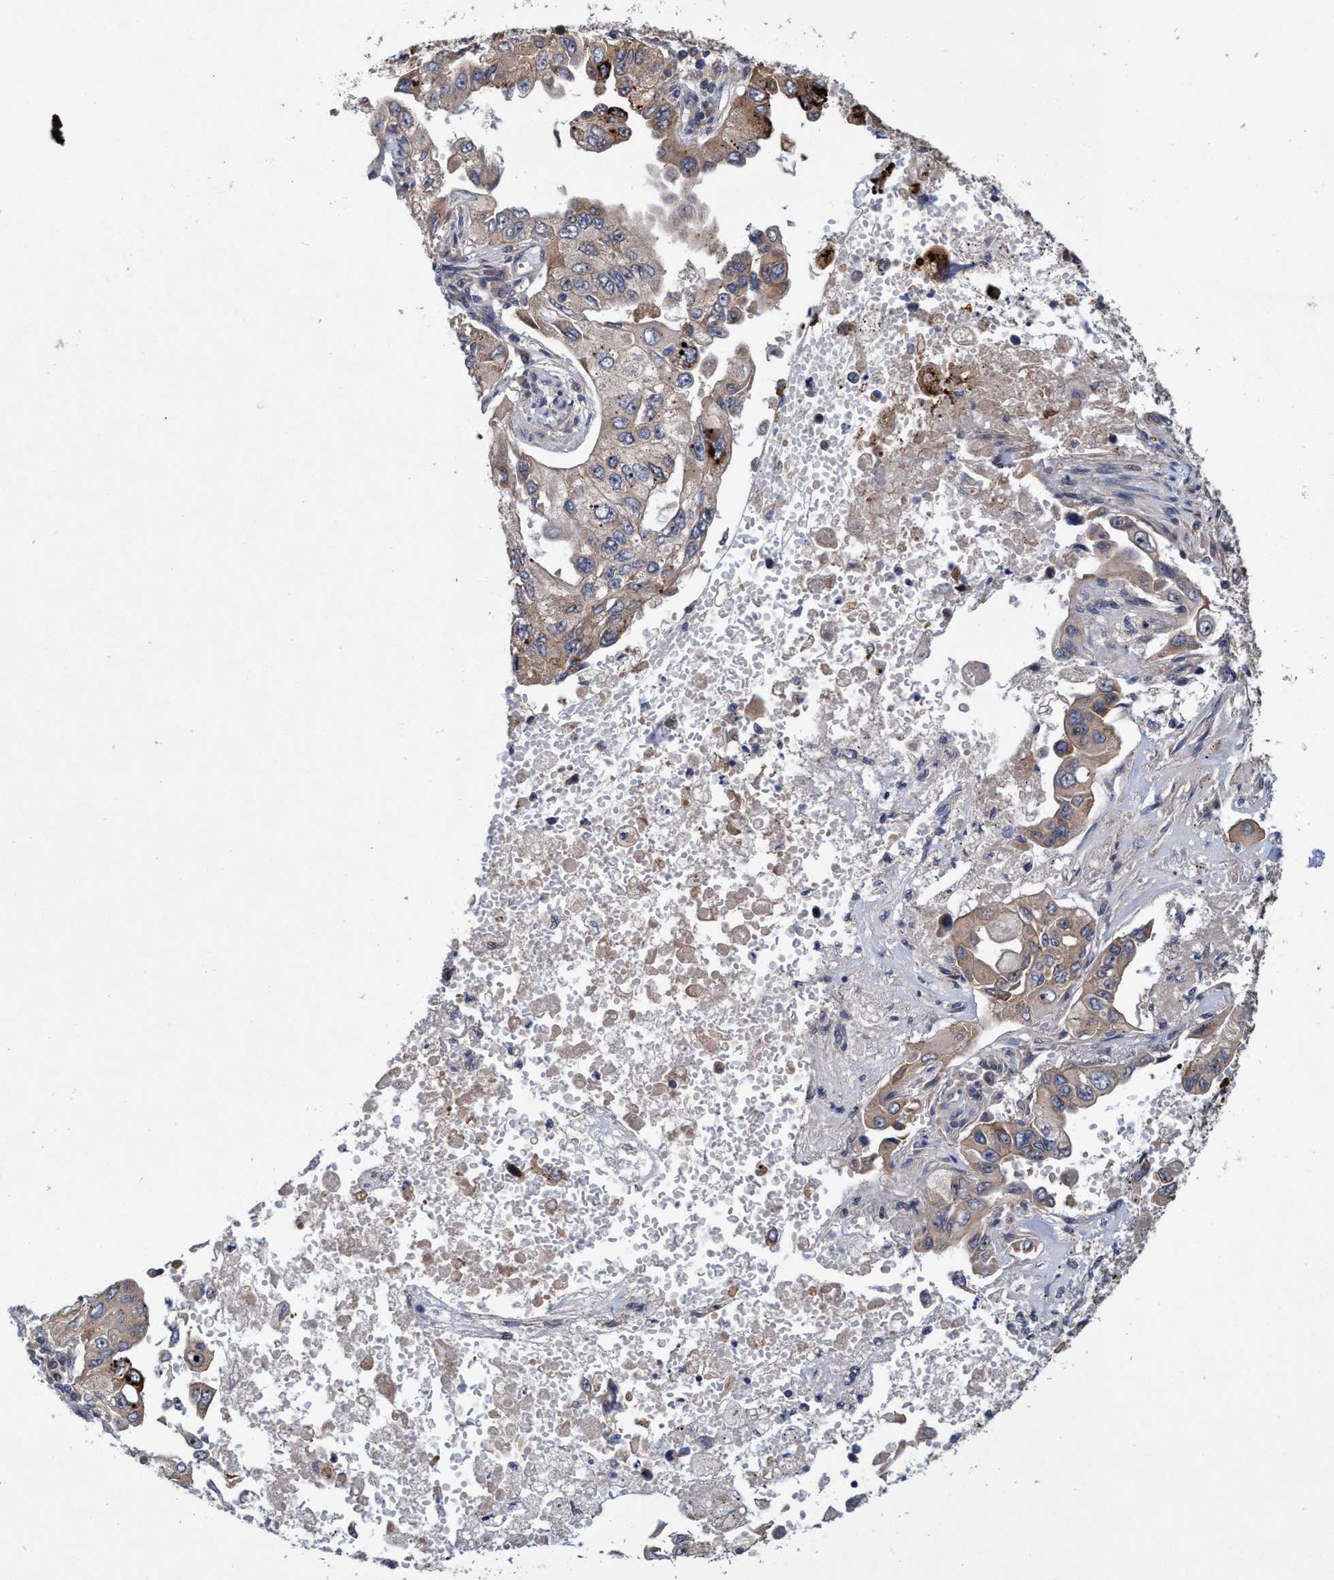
{"staining": {"intensity": "moderate", "quantity": ">75%", "location": "cytoplasmic/membranous"}, "tissue": "lung cancer", "cell_type": "Tumor cells", "image_type": "cancer", "snomed": [{"axis": "morphology", "description": "Adenocarcinoma, NOS"}, {"axis": "topography", "description": "Lung"}], "caption": "The image shows immunohistochemical staining of adenocarcinoma (lung). There is moderate cytoplasmic/membranous positivity is identified in about >75% of tumor cells.", "gene": "P2RY14", "patient": {"sex": "male", "age": 84}}